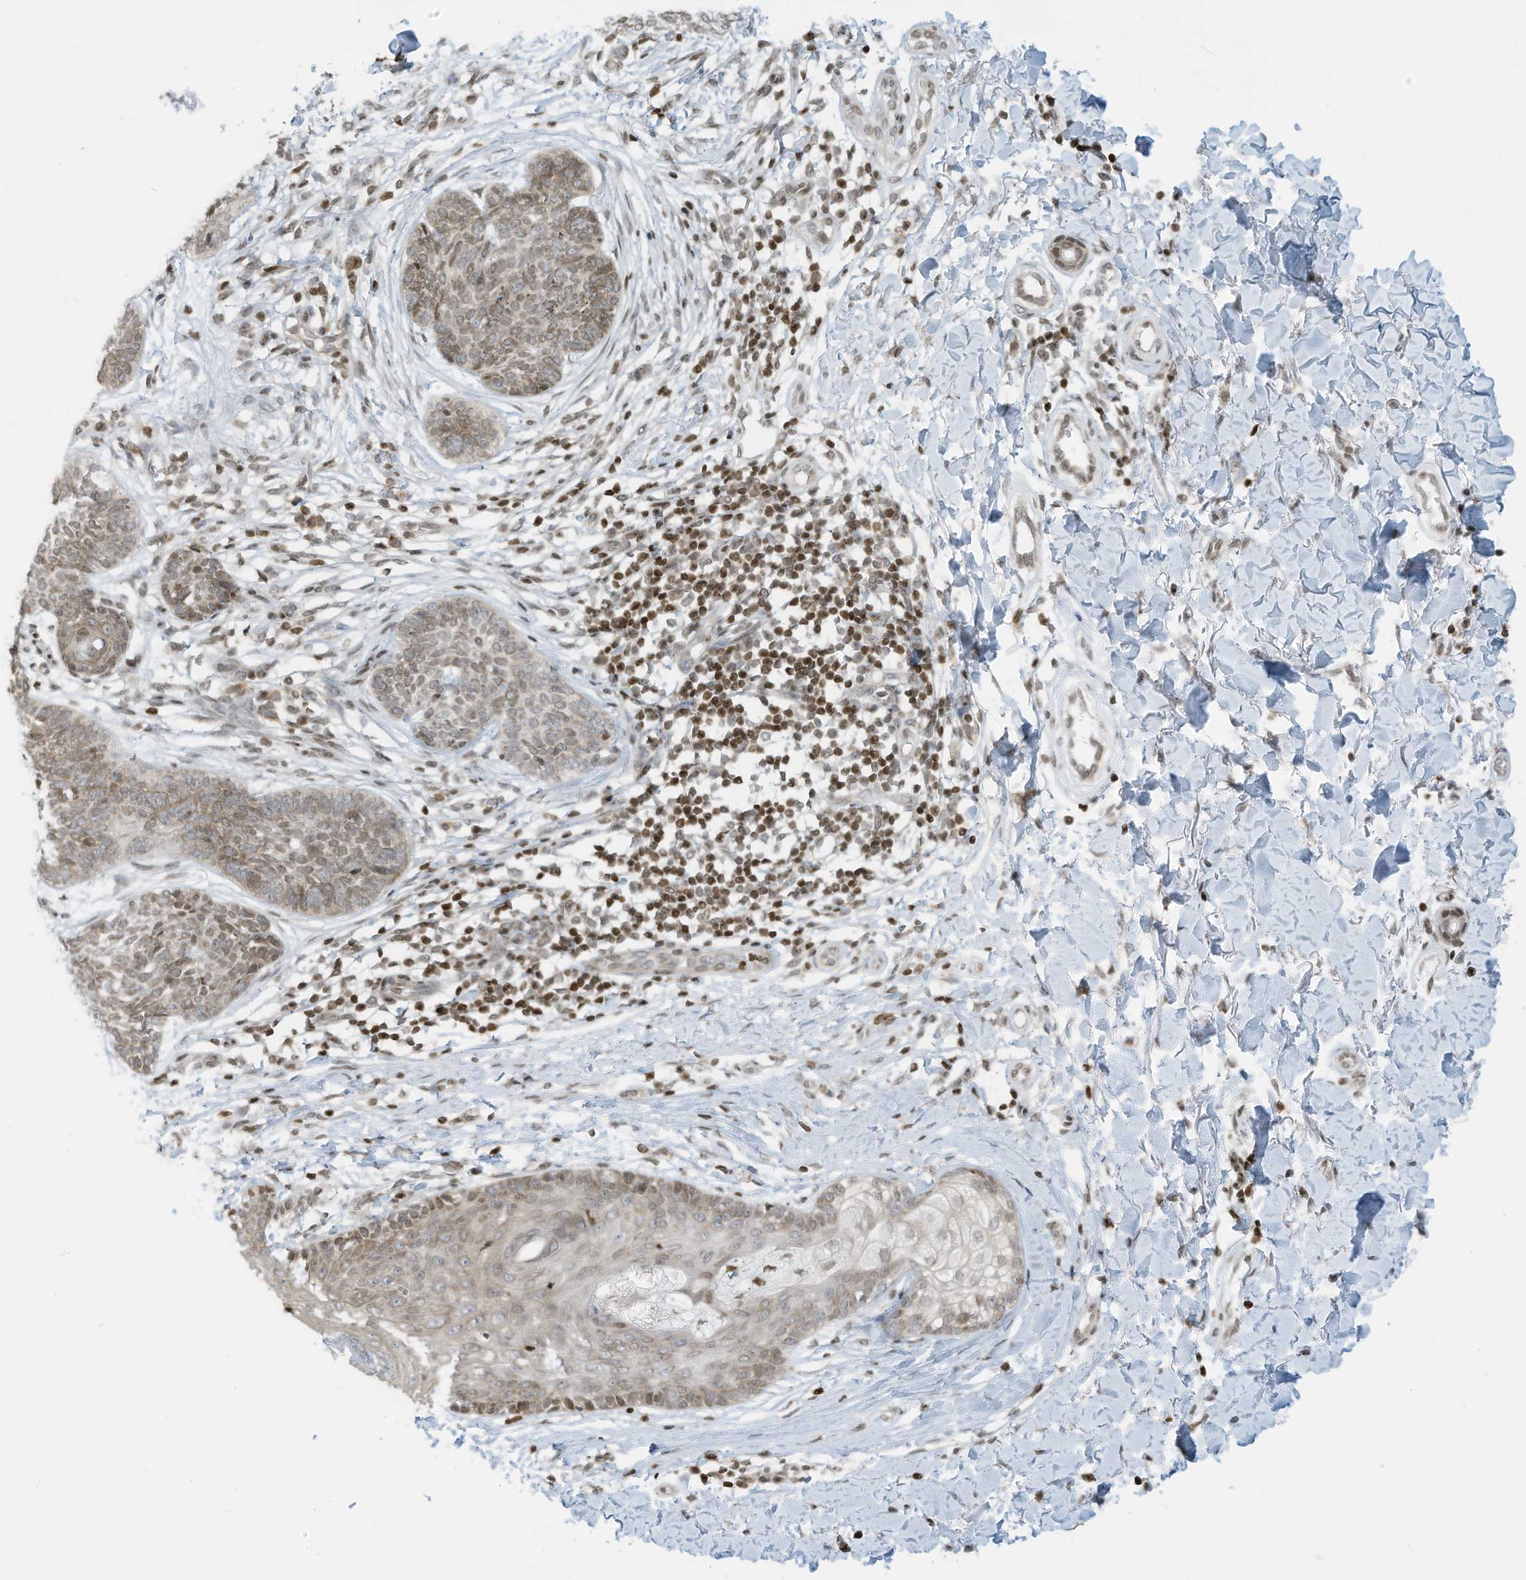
{"staining": {"intensity": "weak", "quantity": ">75%", "location": "nuclear"}, "tissue": "skin cancer", "cell_type": "Tumor cells", "image_type": "cancer", "snomed": [{"axis": "morphology", "description": "Basal cell carcinoma"}, {"axis": "topography", "description": "Skin"}], "caption": "The image reveals a brown stain indicating the presence of a protein in the nuclear of tumor cells in skin basal cell carcinoma.", "gene": "ADI1", "patient": {"sex": "female", "age": 64}}